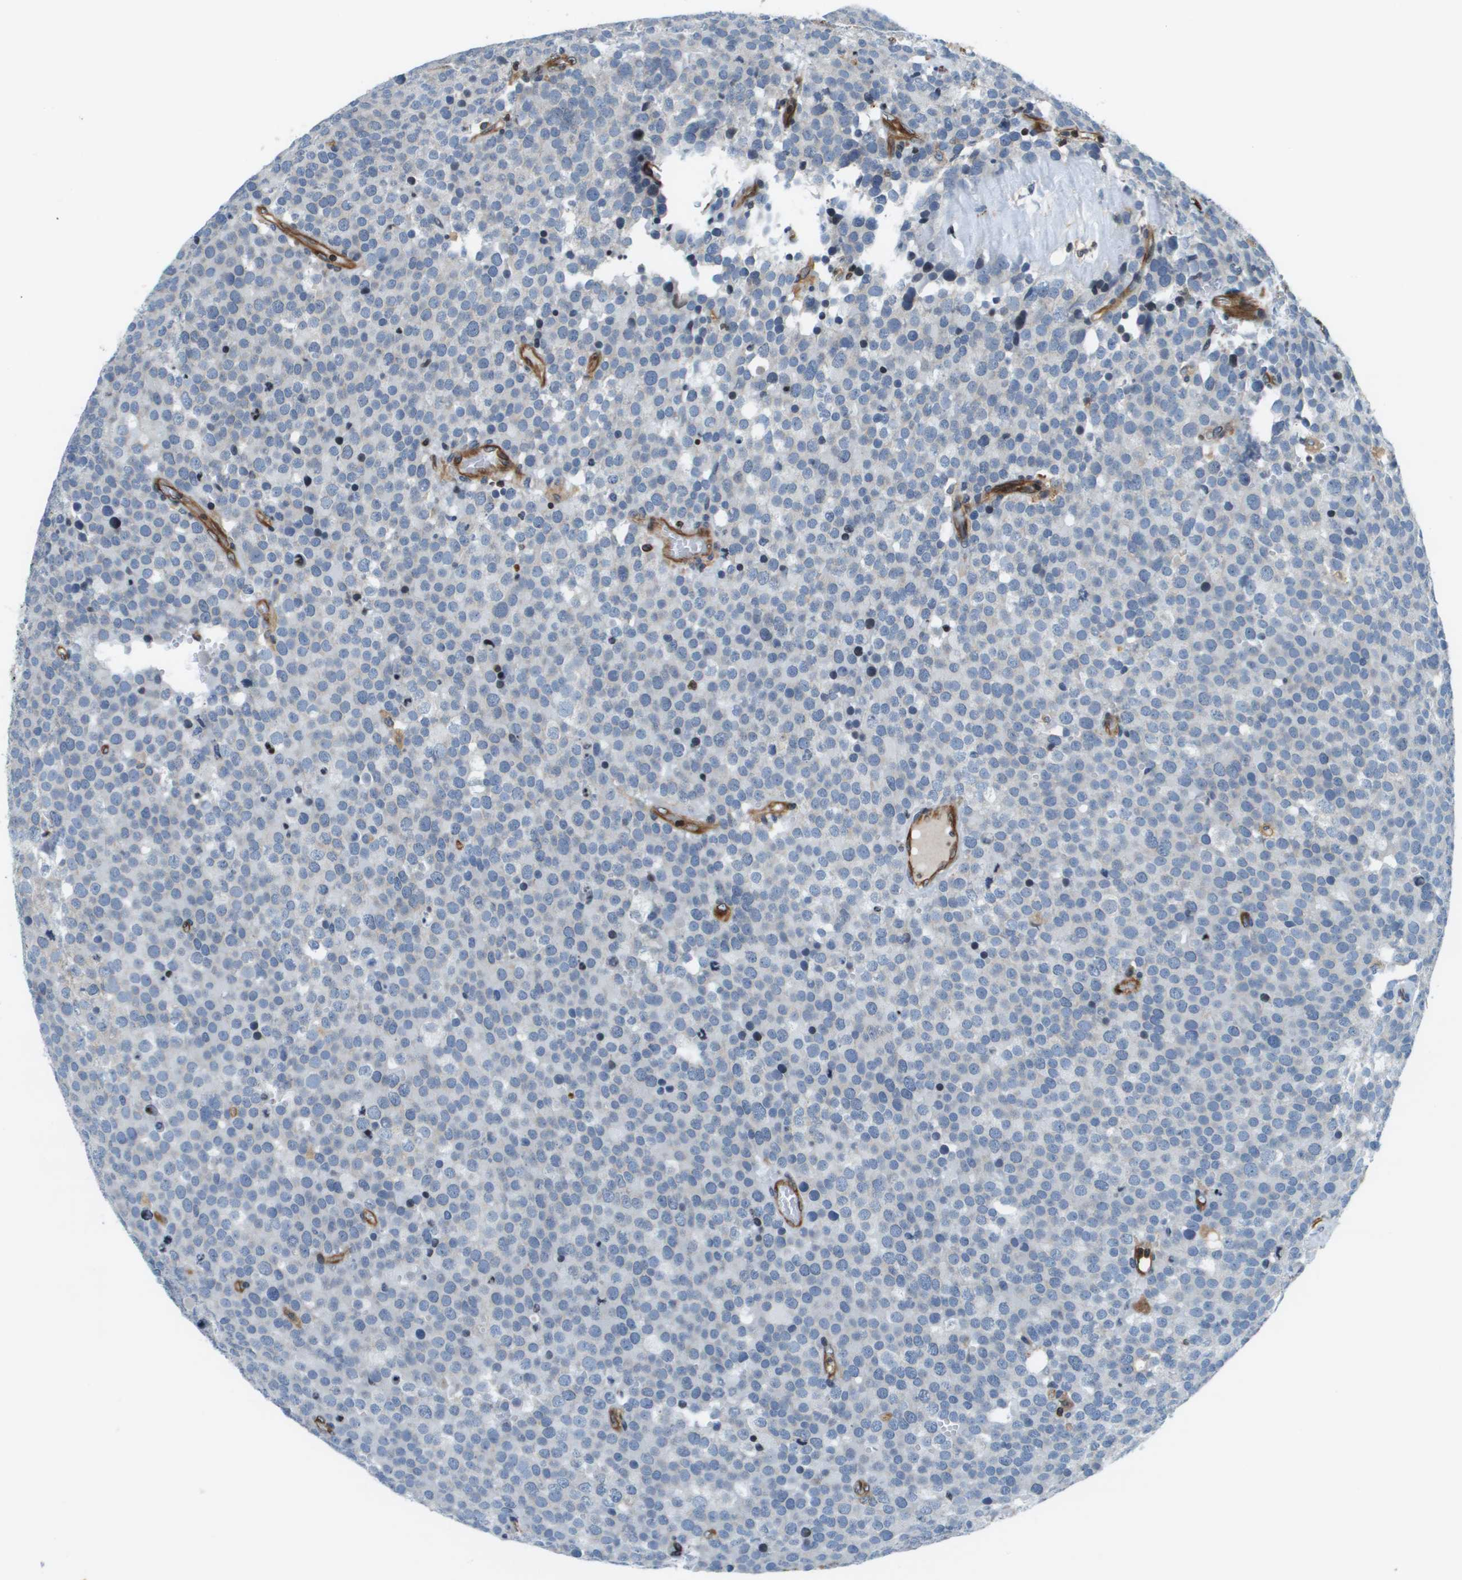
{"staining": {"intensity": "negative", "quantity": "none", "location": "none"}, "tissue": "testis cancer", "cell_type": "Tumor cells", "image_type": "cancer", "snomed": [{"axis": "morphology", "description": "Normal tissue, NOS"}, {"axis": "morphology", "description": "Seminoma, NOS"}, {"axis": "topography", "description": "Testis"}], "caption": "High power microscopy micrograph of an IHC histopathology image of testis seminoma, revealing no significant expression in tumor cells.", "gene": "ESYT1", "patient": {"sex": "male", "age": 71}}